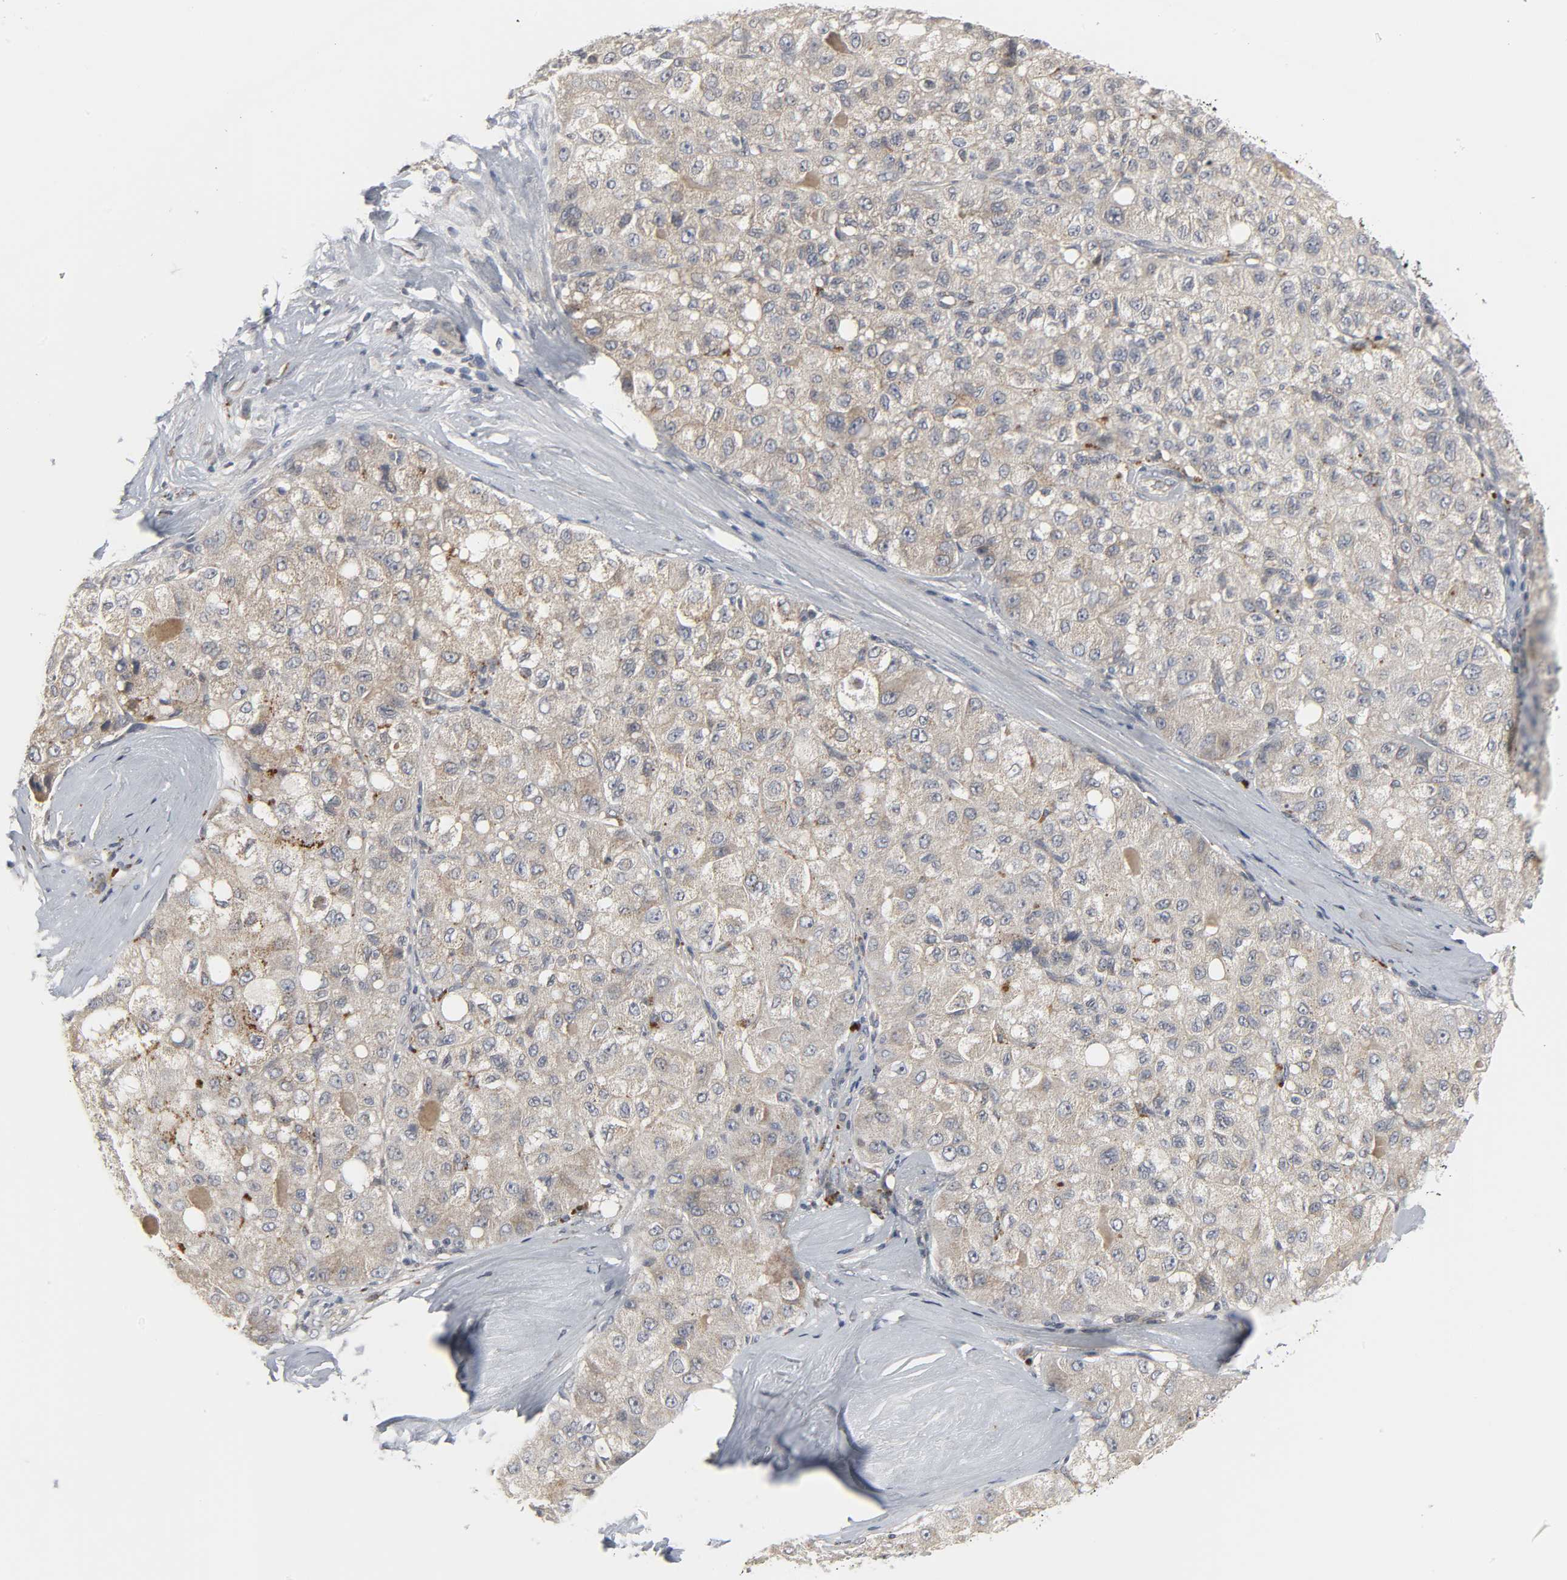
{"staining": {"intensity": "moderate", "quantity": "25%-75%", "location": "cytoplasmic/membranous"}, "tissue": "liver cancer", "cell_type": "Tumor cells", "image_type": "cancer", "snomed": [{"axis": "morphology", "description": "Carcinoma, Hepatocellular, NOS"}, {"axis": "topography", "description": "Liver"}], "caption": "Immunohistochemical staining of liver cancer (hepatocellular carcinoma) exhibits medium levels of moderate cytoplasmic/membranous protein staining in approximately 25%-75% of tumor cells. Using DAB (3,3'-diaminobenzidine) (brown) and hematoxylin (blue) stains, captured at high magnification using brightfield microscopy.", "gene": "CLIP1", "patient": {"sex": "male", "age": 80}}